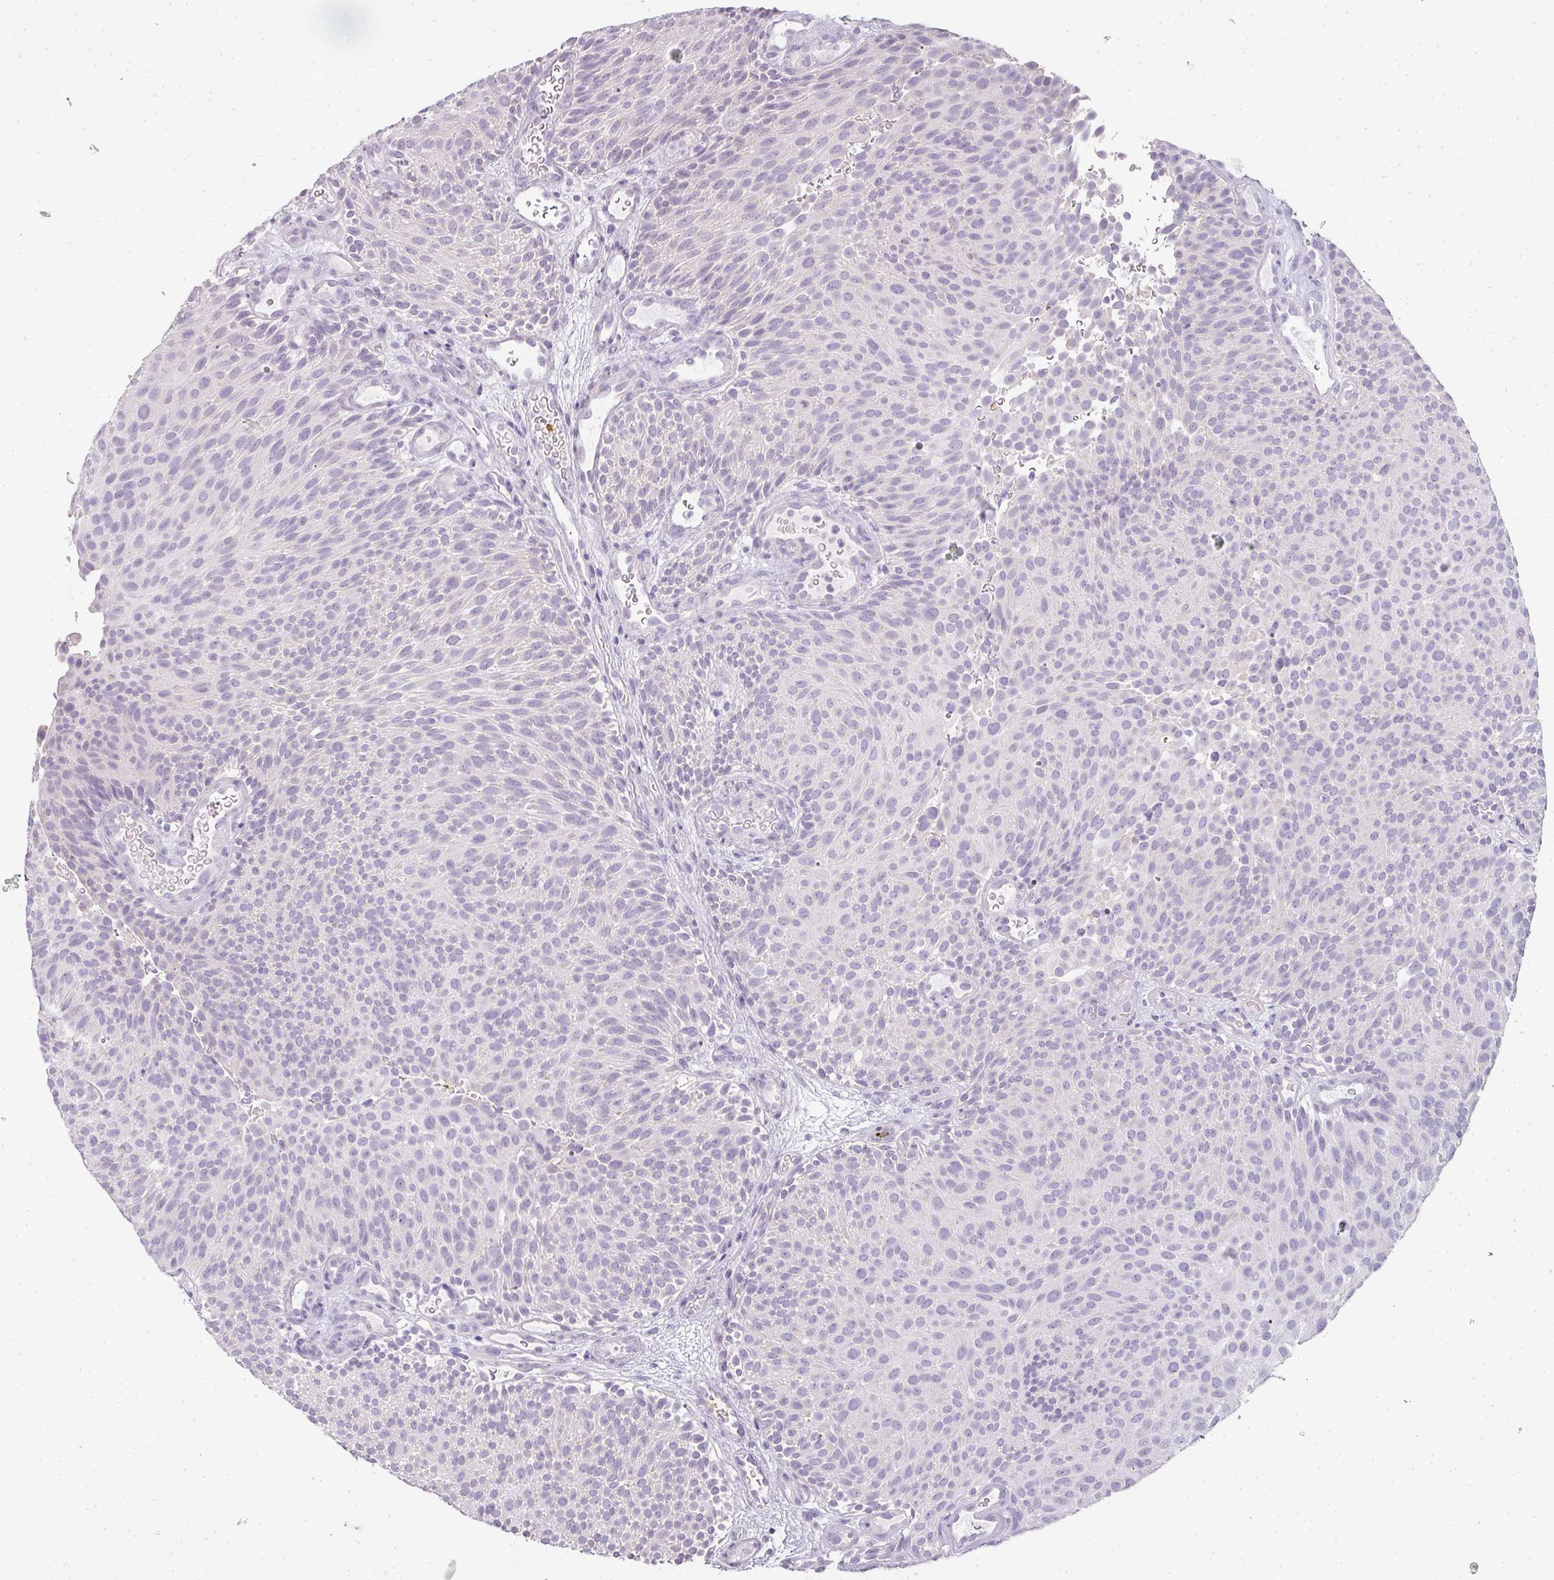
{"staining": {"intensity": "negative", "quantity": "none", "location": "none"}, "tissue": "urothelial cancer", "cell_type": "Tumor cells", "image_type": "cancer", "snomed": [{"axis": "morphology", "description": "Urothelial carcinoma, Low grade"}, {"axis": "topography", "description": "Urinary bladder"}], "caption": "IHC image of low-grade urothelial carcinoma stained for a protein (brown), which demonstrates no positivity in tumor cells.", "gene": "CAMP", "patient": {"sex": "male", "age": 78}}